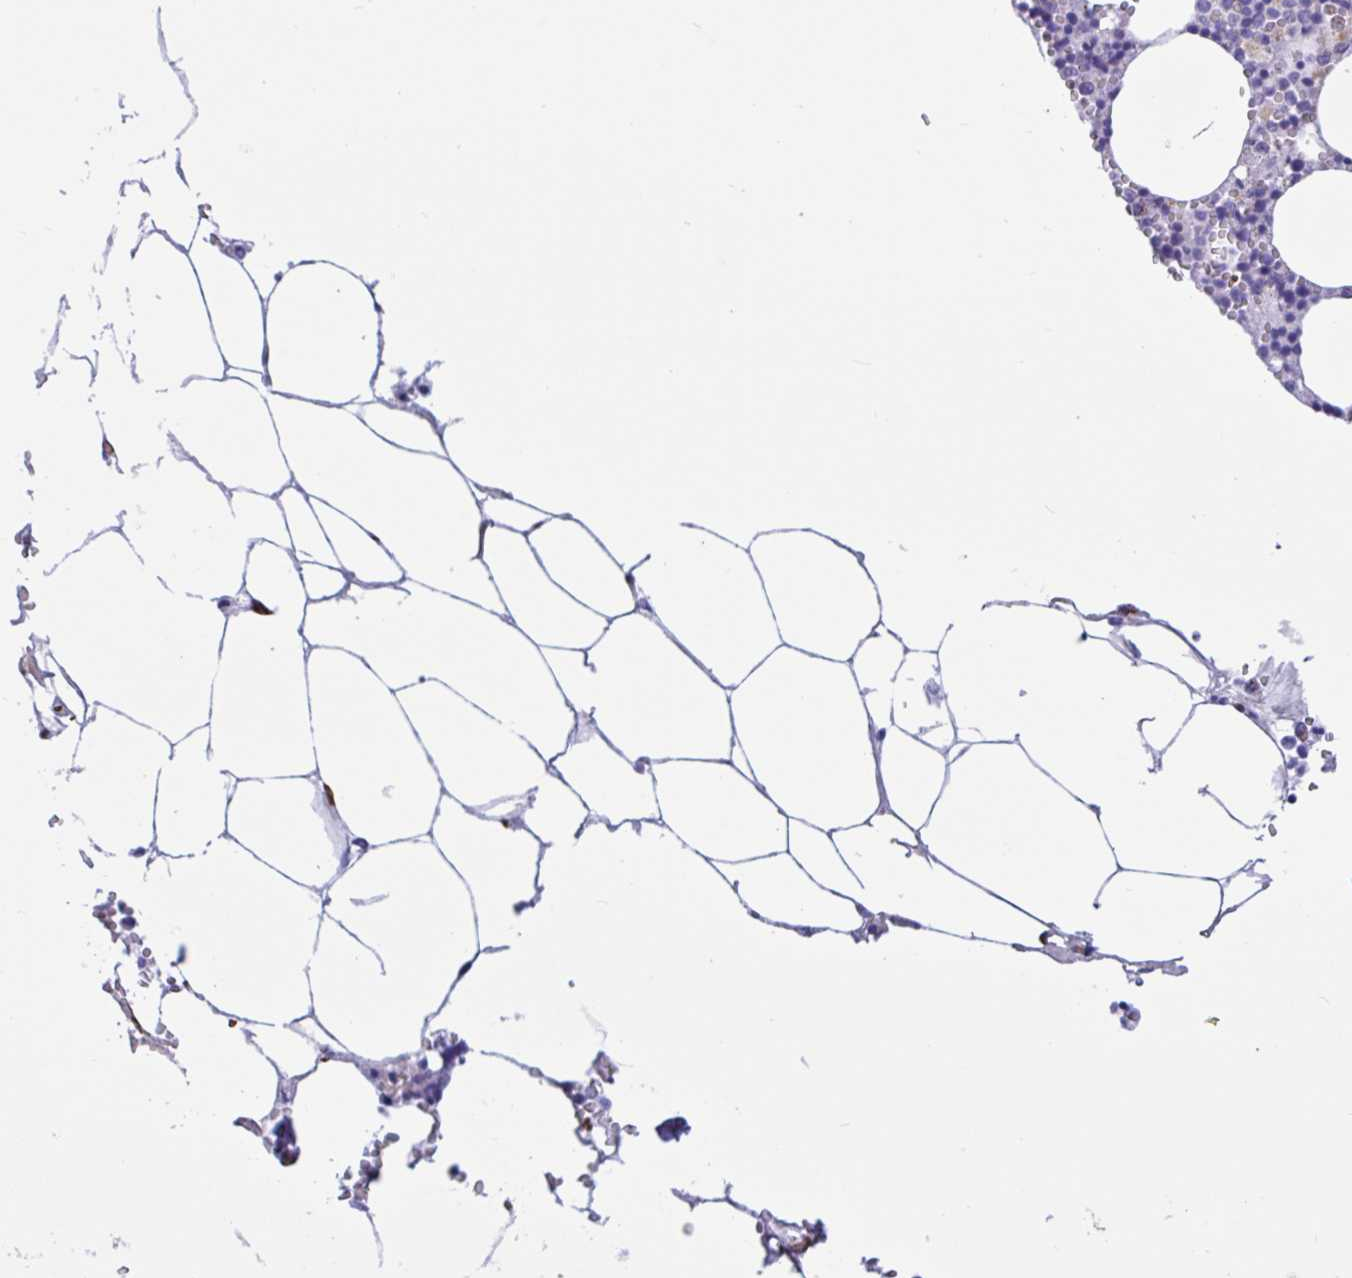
{"staining": {"intensity": "negative", "quantity": "none", "location": "none"}, "tissue": "bone marrow", "cell_type": "Hematopoietic cells", "image_type": "normal", "snomed": [{"axis": "morphology", "description": "Normal tissue, NOS"}, {"axis": "topography", "description": "Bone marrow"}], "caption": "This is an immunohistochemistry micrograph of unremarkable bone marrow. There is no expression in hematopoietic cells.", "gene": "RPL22L1", "patient": {"sex": "male", "age": 54}}